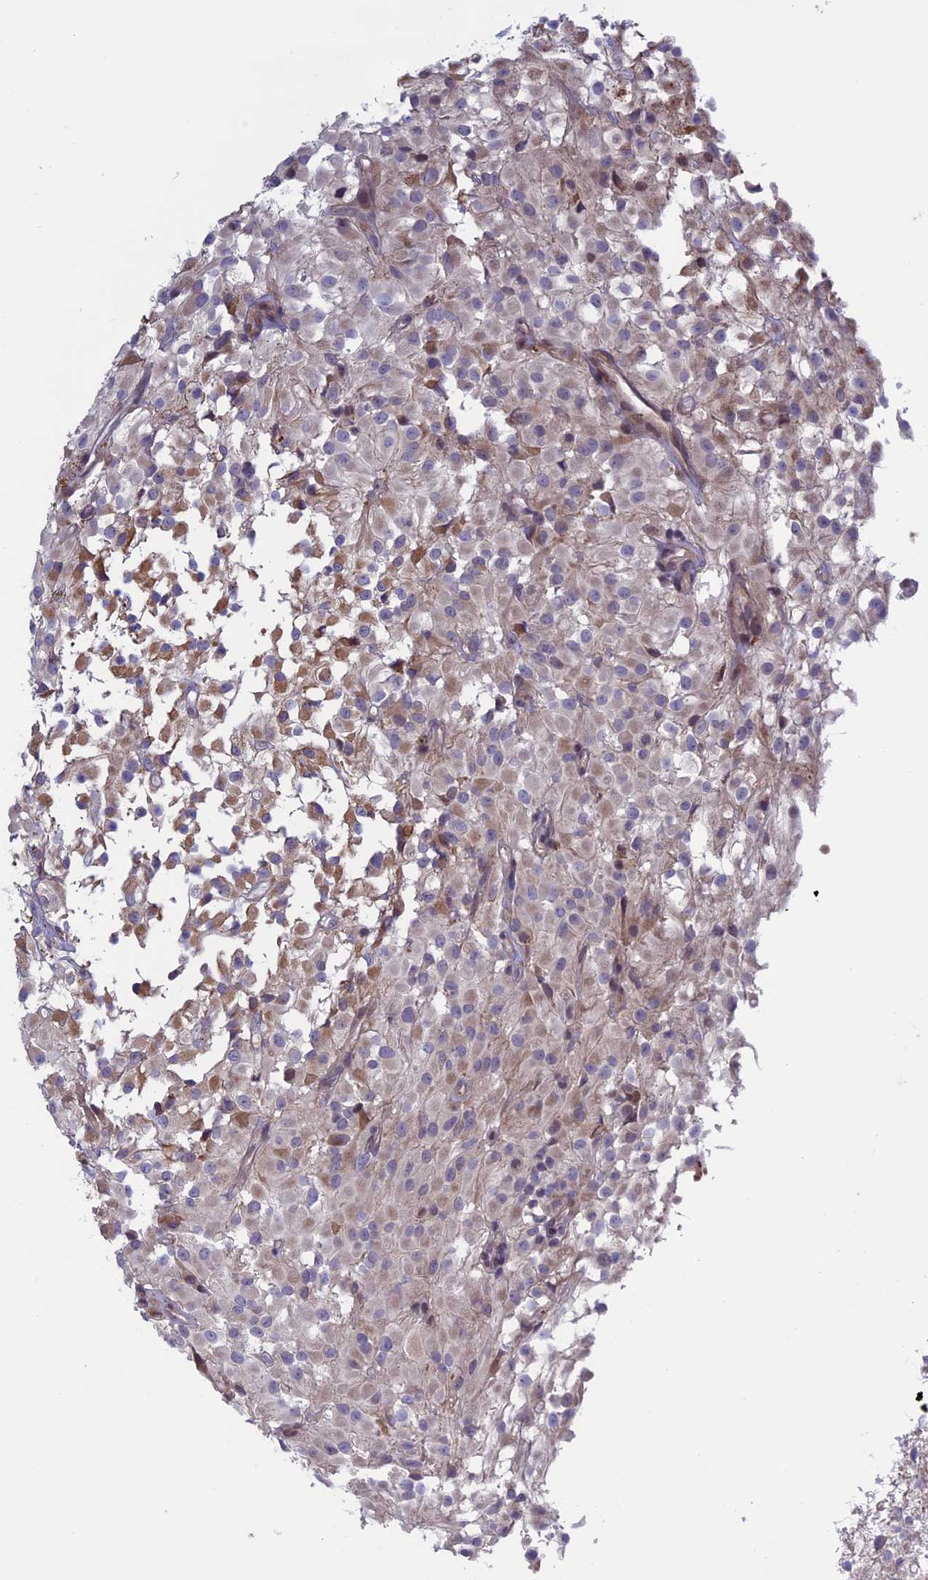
{"staining": {"intensity": "weak", "quantity": "<25%", "location": "cytoplasmic/membranous"}, "tissue": "glioma", "cell_type": "Tumor cells", "image_type": "cancer", "snomed": [{"axis": "morphology", "description": "Glioma, malignant, High grade"}, {"axis": "topography", "description": "Brain"}], "caption": "Tumor cells show no significant expression in glioma. (Stains: DAB immunohistochemistry (IHC) with hematoxylin counter stain, Microscopy: brightfield microscopy at high magnification).", "gene": "FADS1", "patient": {"sex": "female", "age": 59}}